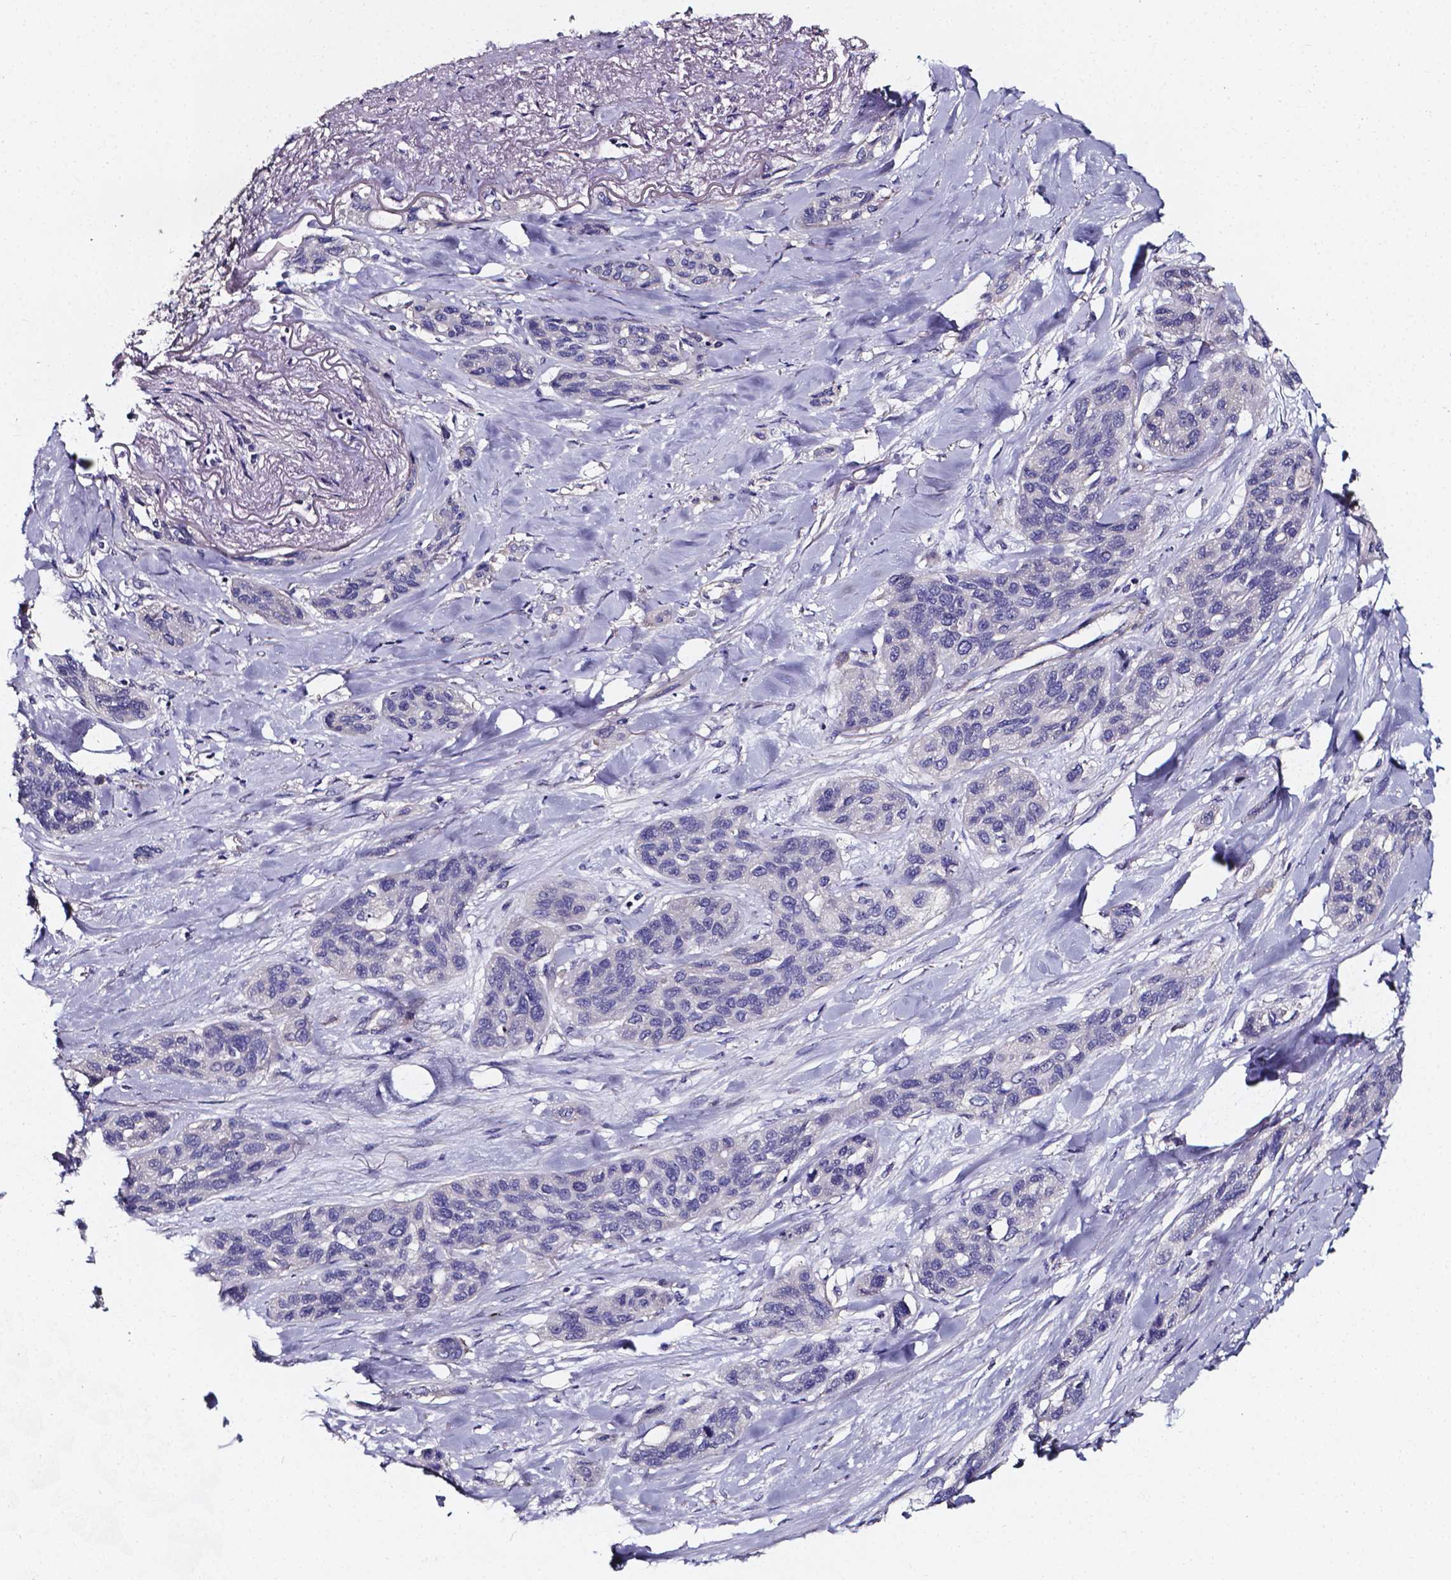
{"staining": {"intensity": "negative", "quantity": "none", "location": "none"}, "tissue": "lung cancer", "cell_type": "Tumor cells", "image_type": "cancer", "snomed": [{"axis": "morphology", "description": "Squamous cell carcinoma, NOS"}, {"axis": "topography", "description": "Lung"}], "caption": "High magnification brightfield microscopy of lung cancer (squamous cell carcinoma) stained with DAB (3,3'-diaminobenzidine) (brown) and counterstained with hematoxylin (blue): tumor cells show no significant staining.", "gene": "CACNG8", "patient": {"sex": "female", "age": 70}}